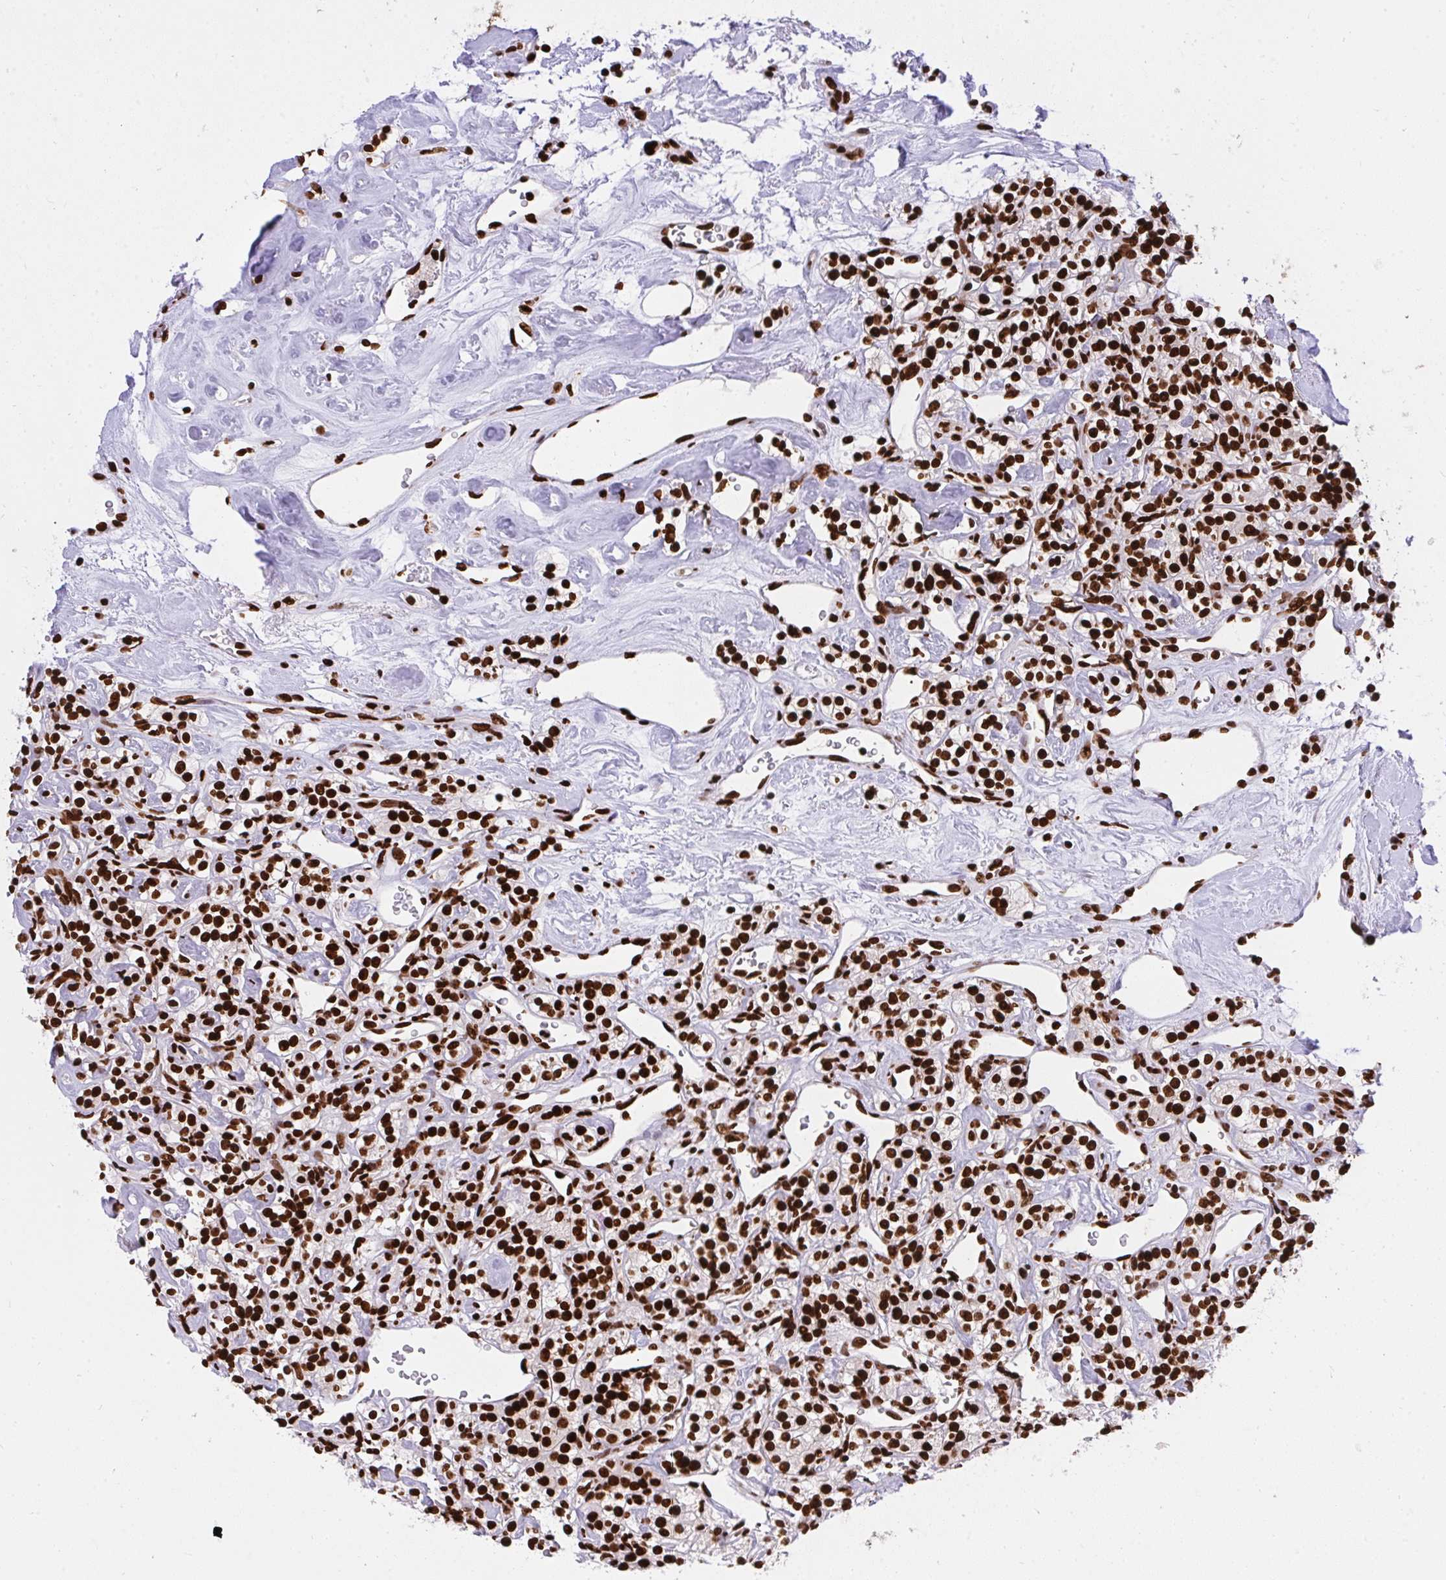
{"staining": {"intensity": "strong", "quantity": ">75%", "location": "nuclear"}, "tissue": "renal cancer", "cell_type": "Tumor cells", "image_type": "cancer", "snomed": [{"axis": "morphology", "description": "Adenocarcinoma, NOS"}, {"axis": "topography", "description": "Kidney"}], "caption": "Immunohistochemistry (IHC) micrograph of neoplastic tissue: human adenocarcinoma (renal) stained using immunohistochemistry shows high levels of strong protein expression localized specifically in the nuclear of tumor cells, appearing as a nuclear brown color.", "gene": "HNRNPL", "patient": {"sex": "male", "age": 77}}